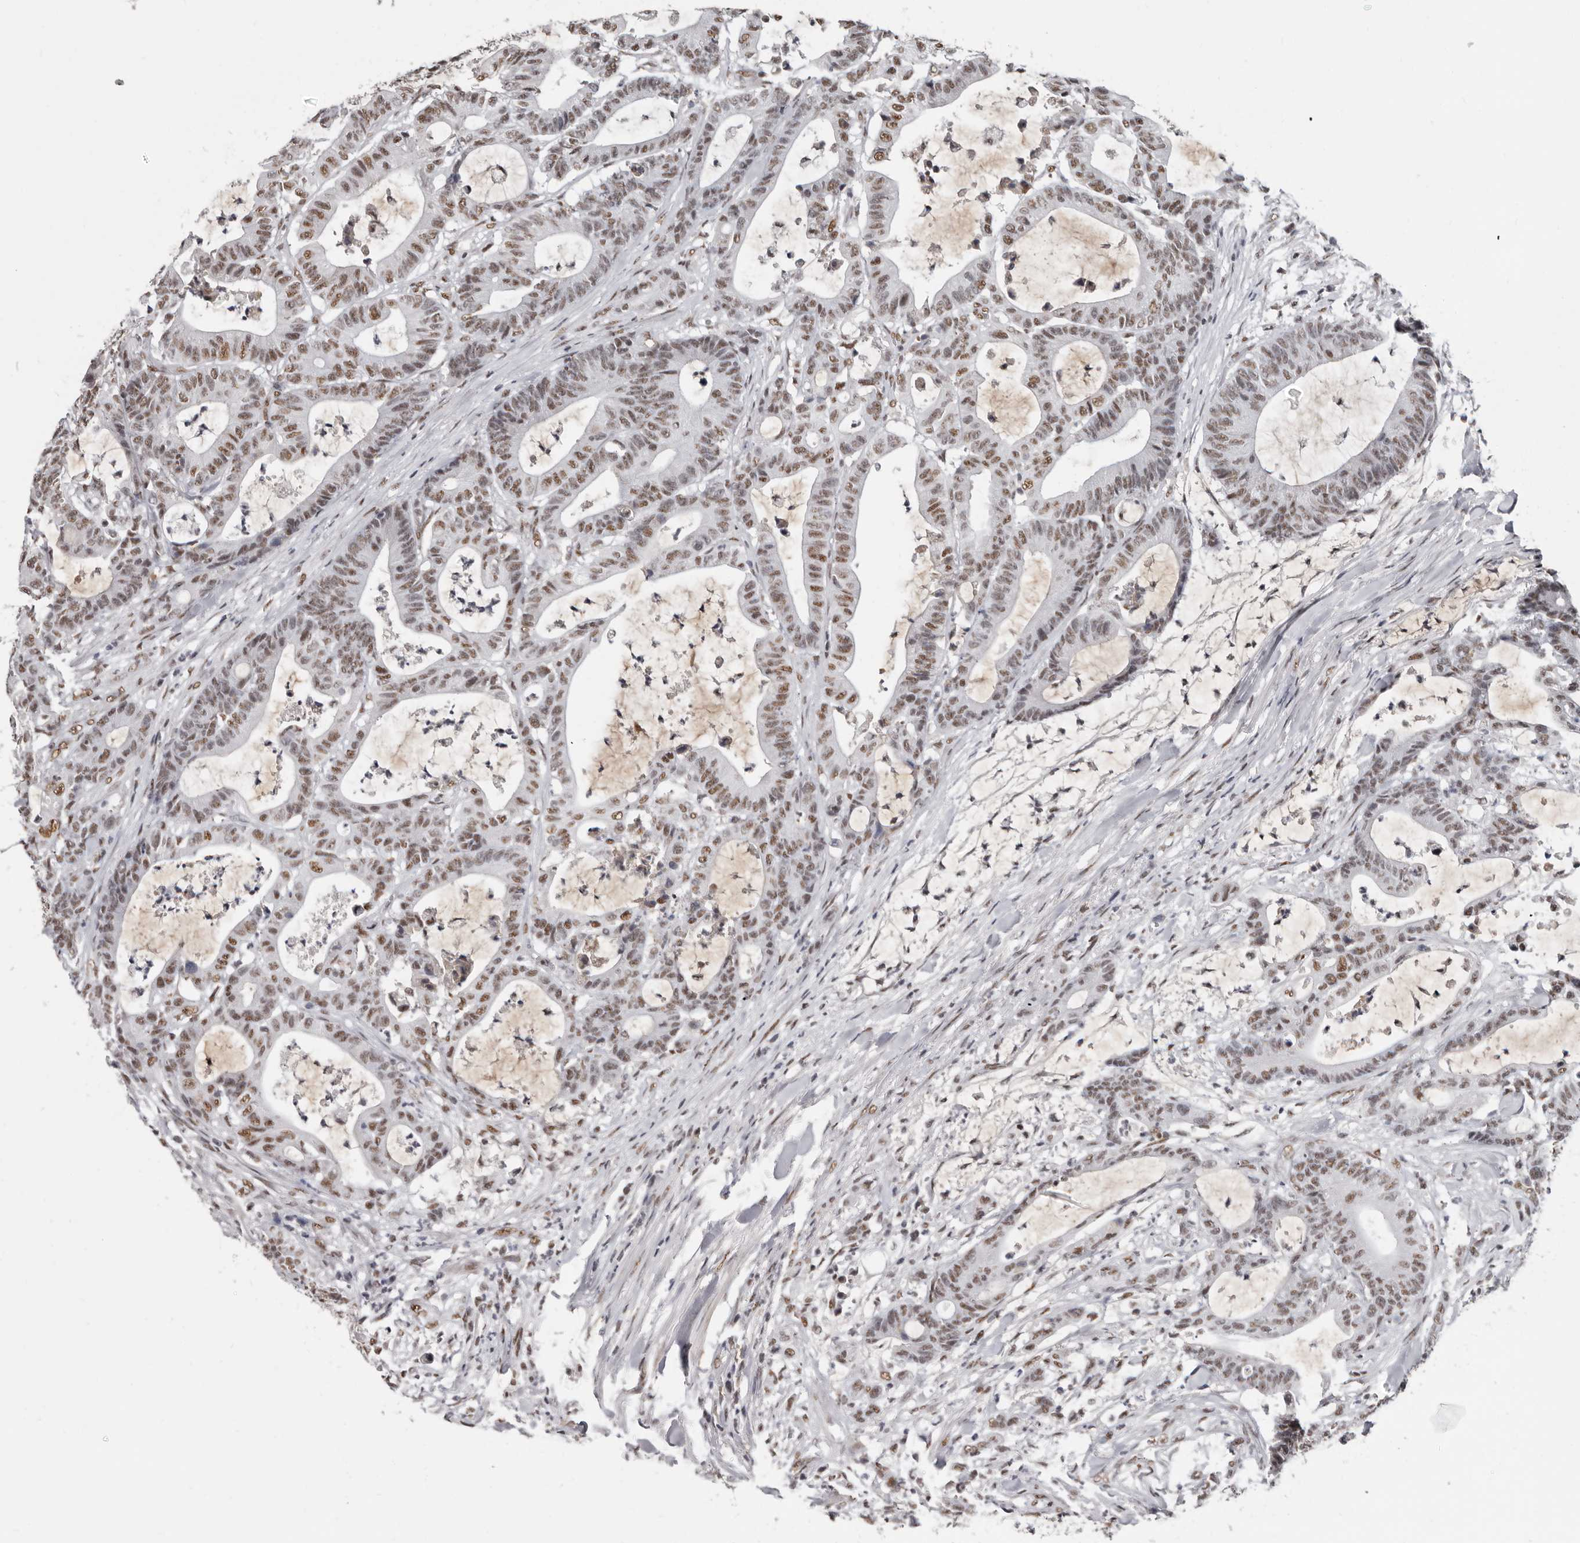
{"staining": {"intensity": "moderate", "quantity": ">75%", "location": "nuclear"}, "tissue": "colorectal cancer", "cell_type": "Tumor cells", "image_type": "cancer", "snomed": [{"axis": "morphology", "description": "Adenocarcinoma, NOS"}, {"axis": "topography", "description": "Colon"}], "caption": "Colorectal adenocarcinoma stained with a brown dye shows moderate nuclear positive positivity in approximately >75% of tumor cells.", "gene": "SCAF4", "patient": {"sex": "female", "age": 84}}